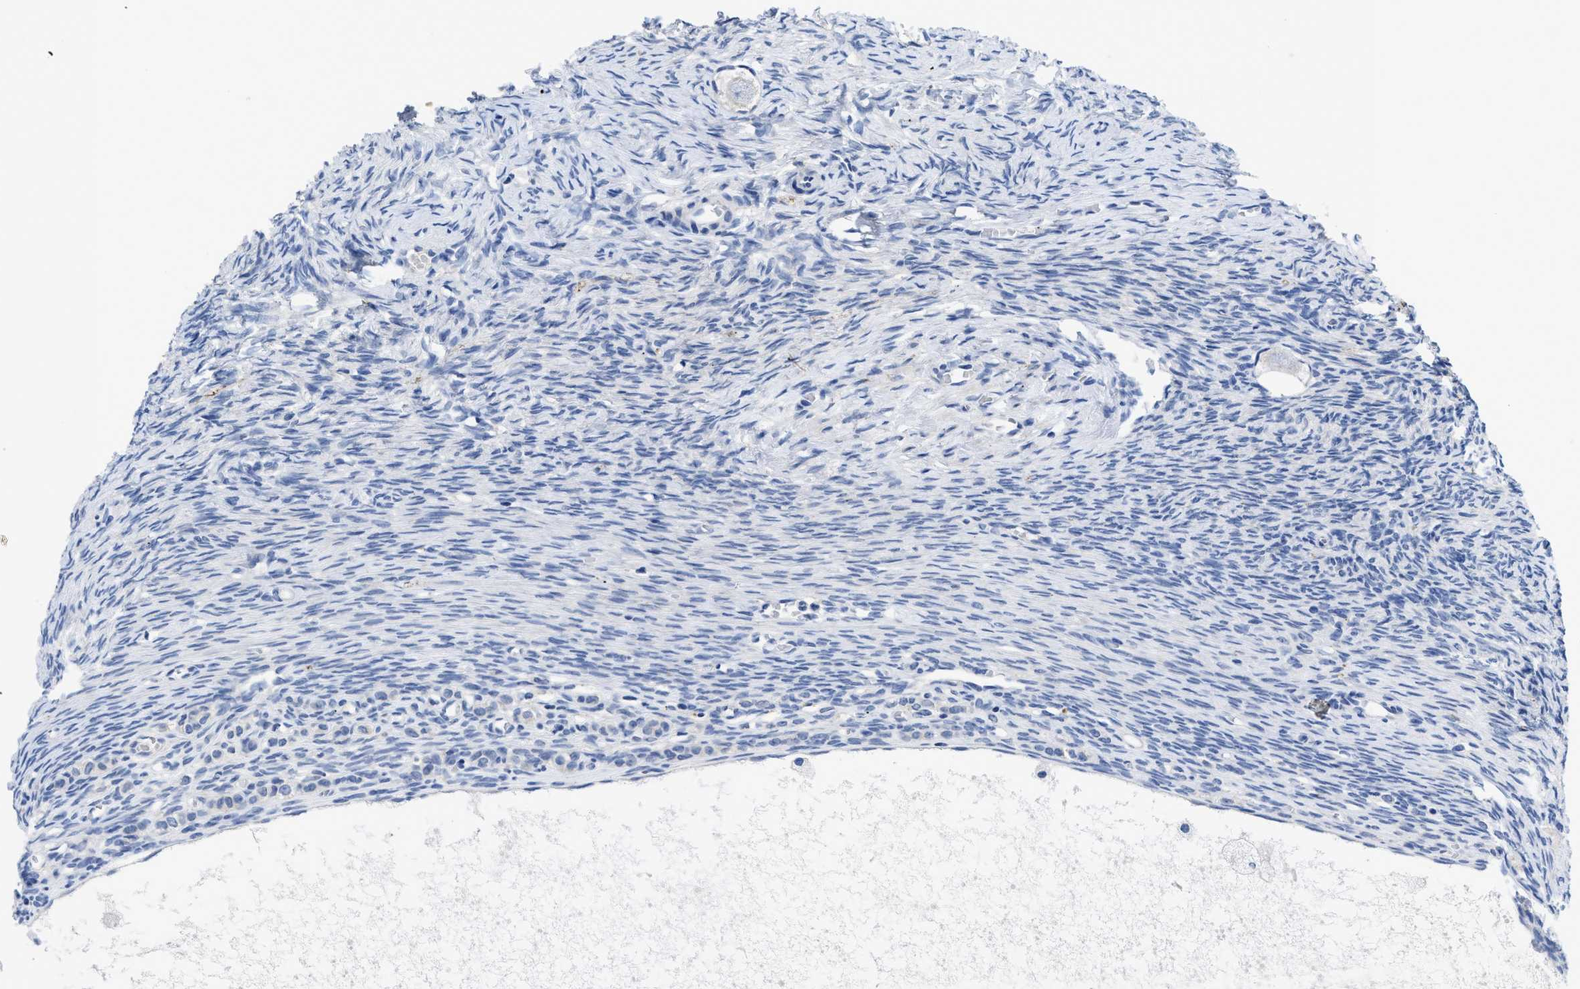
{"staining": {"intensity": "negative", "quantity": "none", "location": "none"}, "tissue": "ovary", "cell_type": "Follicle cells", "image_type": "normal", "snomed": [{"axis": "morphology", "description": "Normal tissue, NOS"}, {"axis": "topography", "description": "Ovary"}], "caption": "Micrograph shows no protein expression in follicle cells of unremarkable ovary. Nuclei are stained in blue.", "gene": "PYY", "patient": {"sex": "female", "age": 27}}